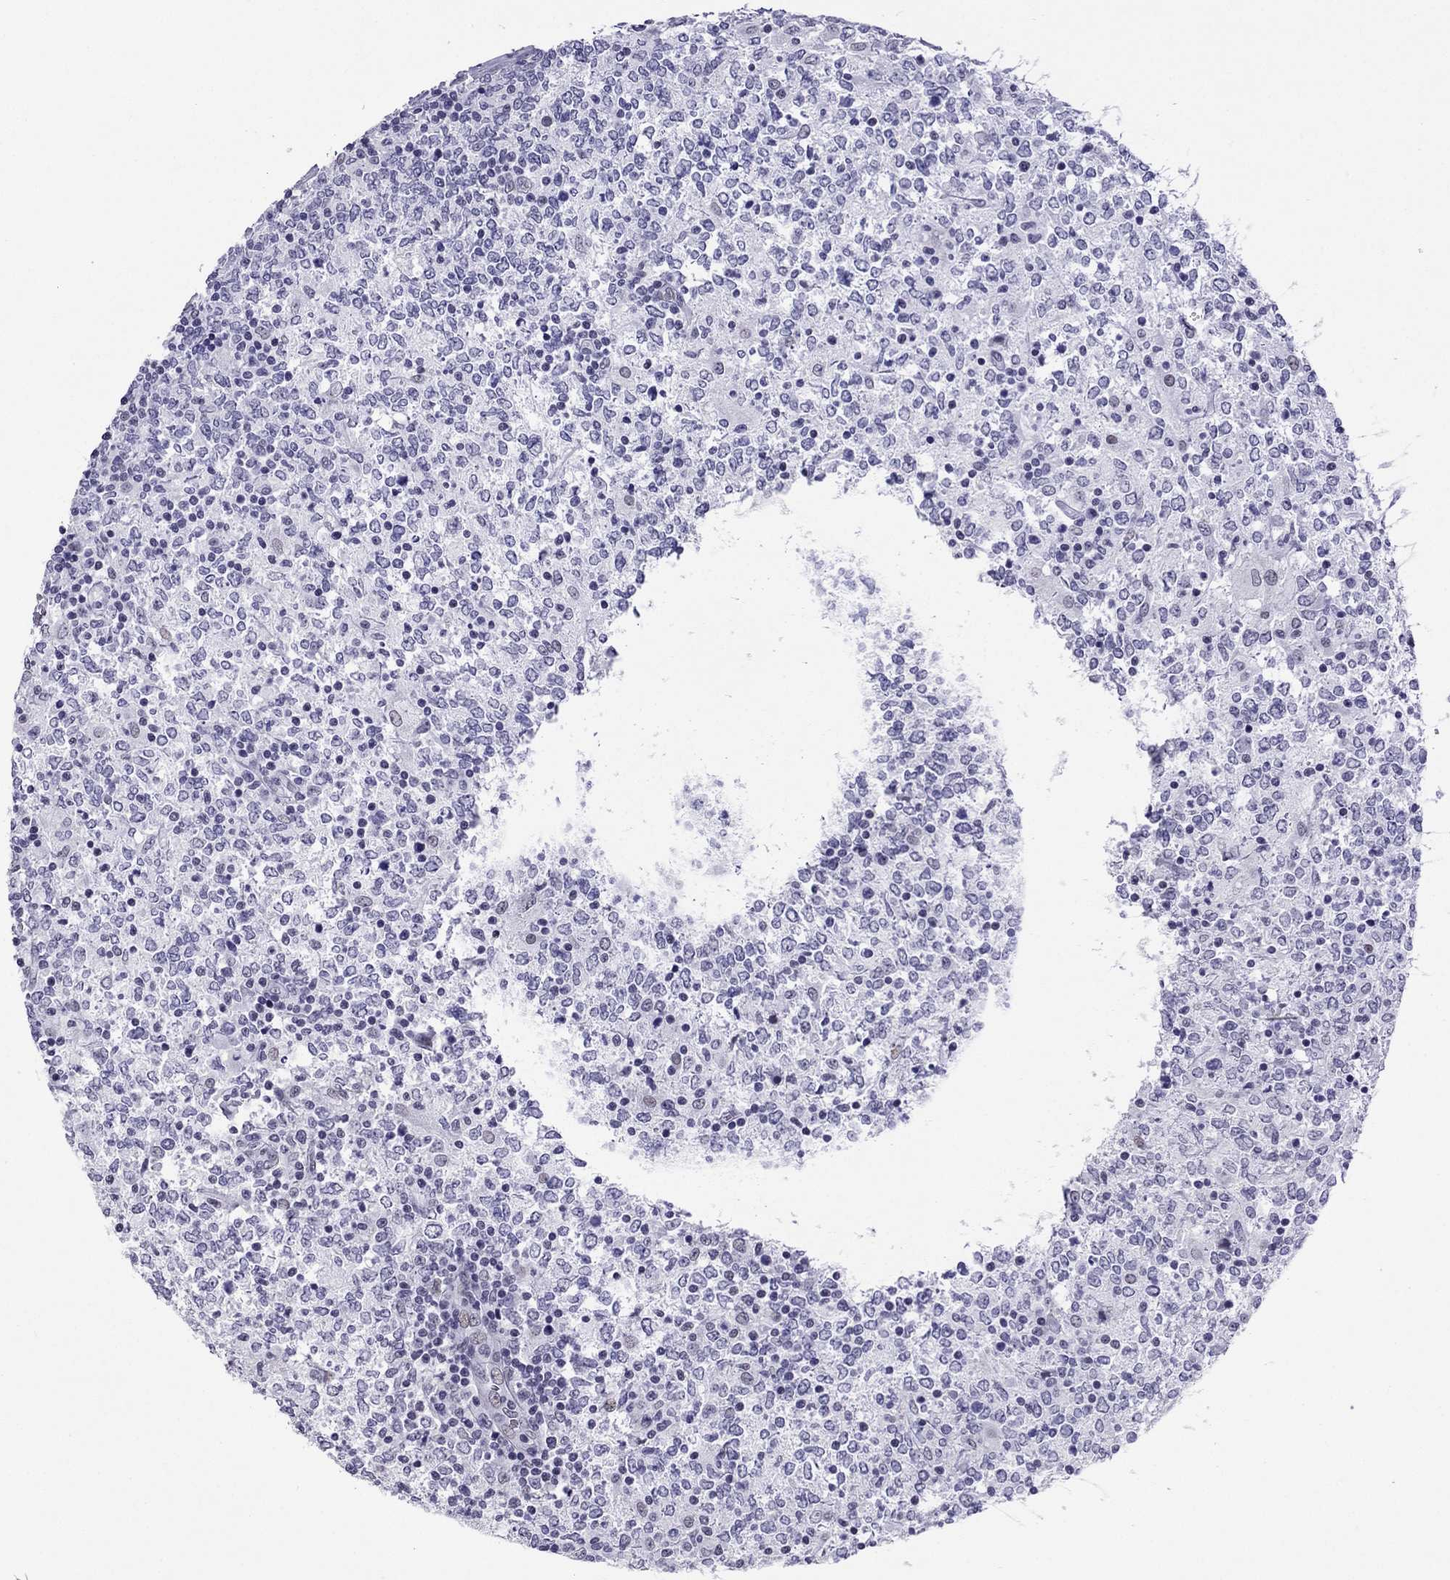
{"staining": {"intensity": "negative", "quantity": "none", "location": "none"}, "tissue": "lymphoma", "cell_type": "Tumor cells", "image_type": "cancer", "snomed": [{"axis": "morphology", "description": "Malignant lymphoma, non-Hodgkin's type, High grade"}, {"axis": "topography", "description": "Lymph node"}], "caption": "Lymphoma was stained to show a protein in brown. There is no significant staining in tumor cells. Brightfield microscopy of immunohistochemistry (IHC) stained with DAB (brown) and hematoxylin (blue), captured at high magnification.", "gene": "ZNF646", "patient": {"sex": "female", "age": 84}}